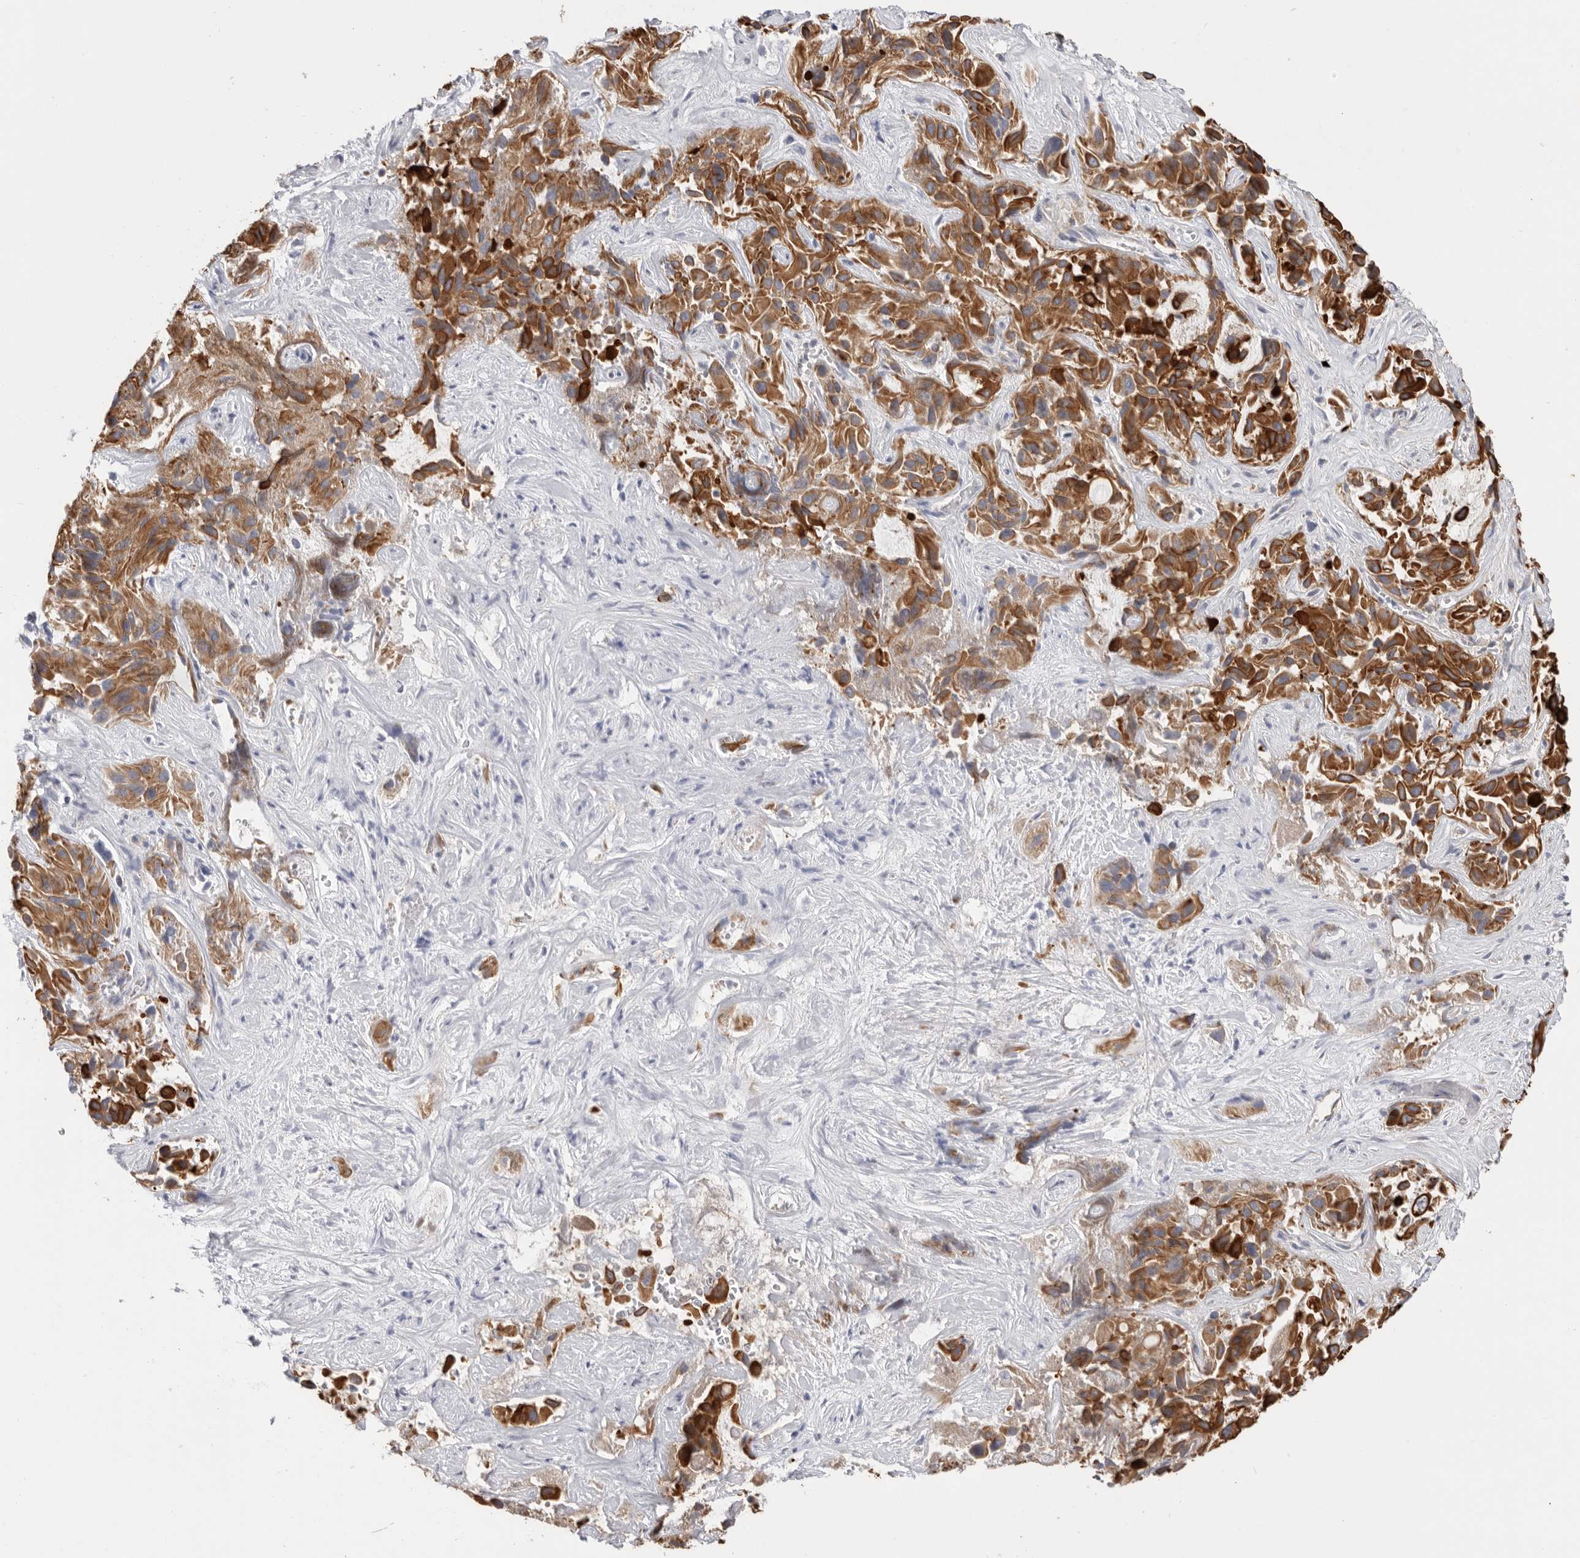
{"staining": {"intensity": "moderate", "quantity": ">75%", "location": "cytoplasmic/membranous"}, "tissue": "liver cancer", "cell_type": "Tumor cells", "image_type": "cancer", "snomed": [{"axis": "morphology", "description": "Cholangiocarcinoma"}, {"axis": "topography", "description": "Liver"}], "caption": "The immunohistochemical stain highlights moderate cytoplasmic/membranous staining in tumor cells of liver cancer (cholangiocarcinoma) tissue. (Brightfield microscopy of DAB IHC at high magnification).", "gene": "MTFR1L", "patient": {"sex": "female", "age": 52}}